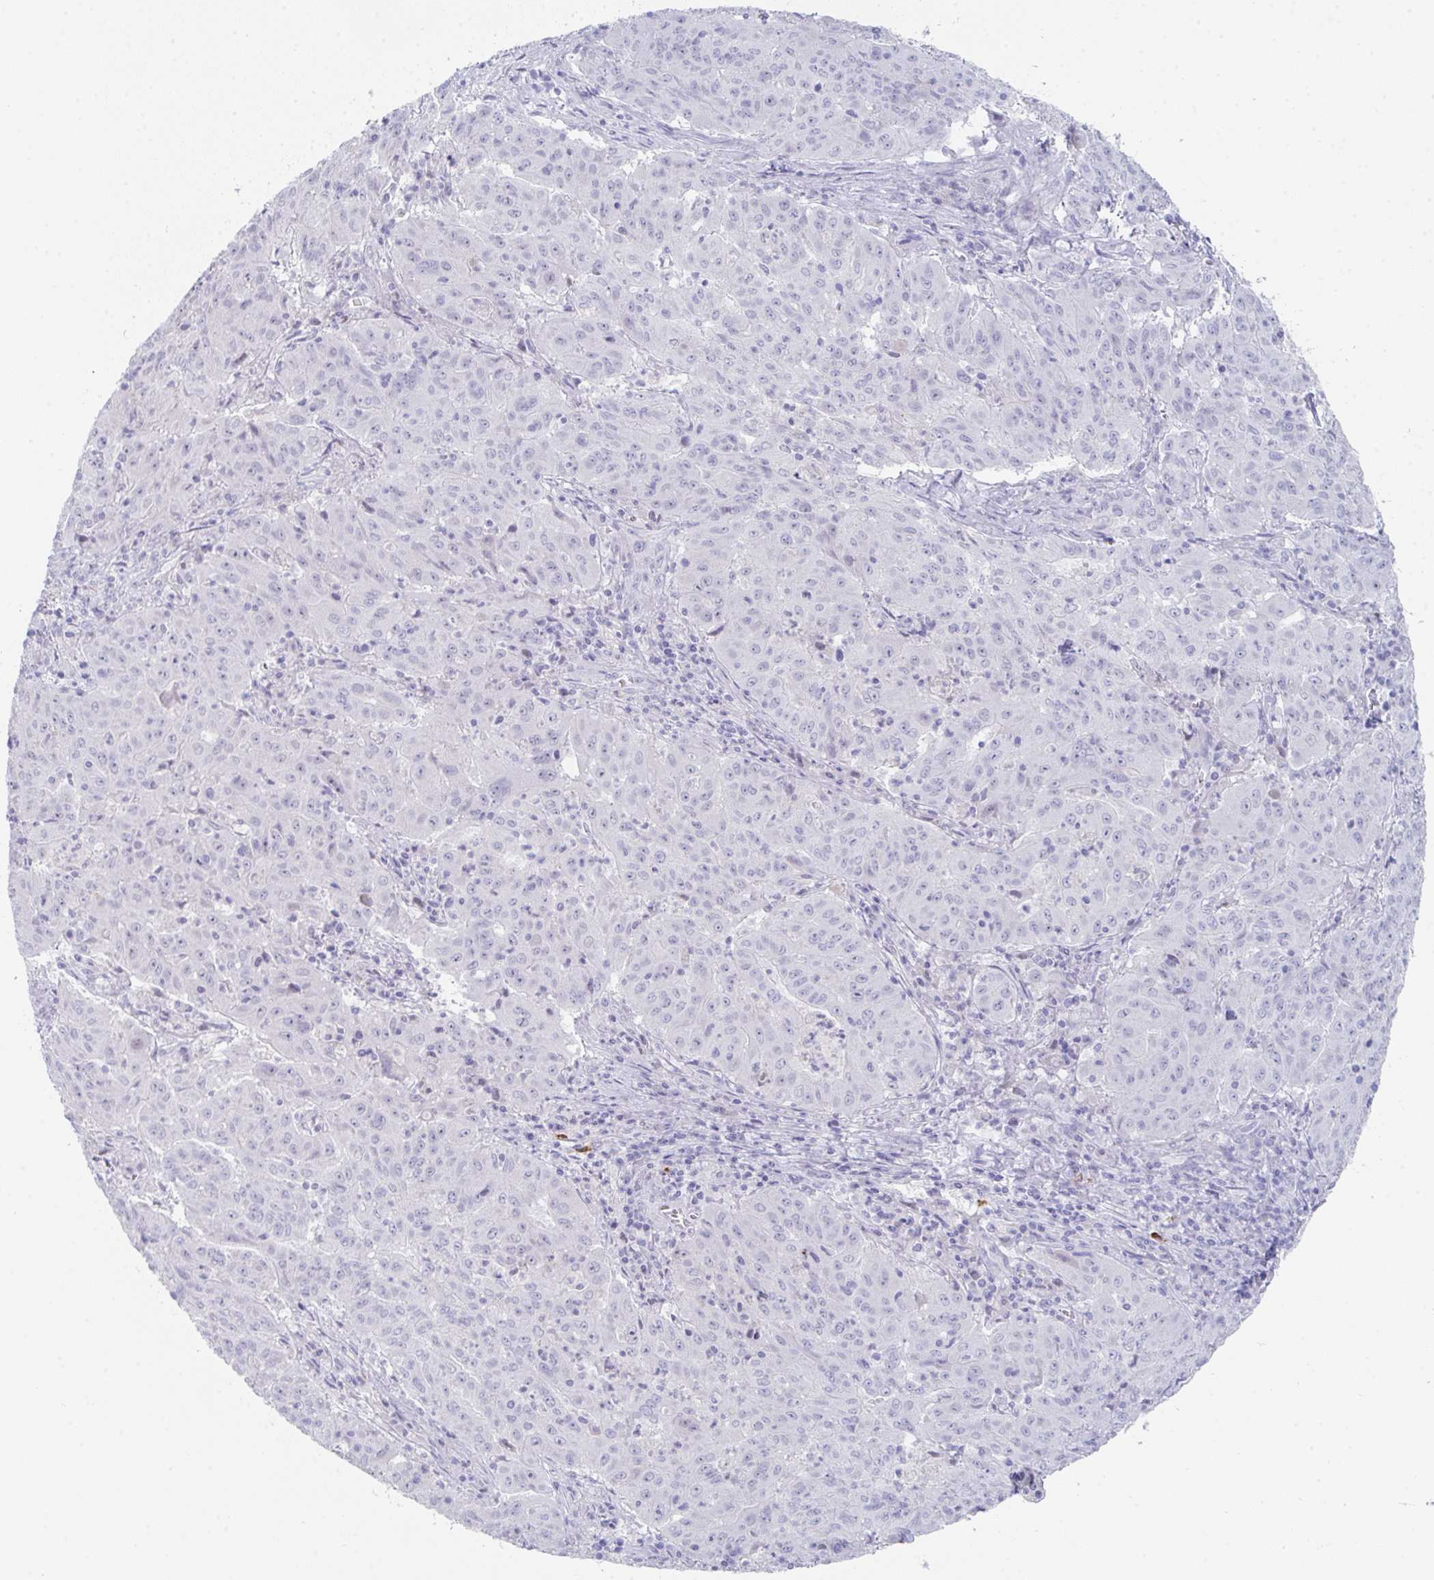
{"staining": {"intensity": "negative", "quantity": "none", "location": "none"}, "tissue": "pancreatic cancer", "cell_type": "Tumor cells", "image_type": "cancer", "snomed": [{"axis": "morphology", "description": "Adenocarcinoma, NOS"}, {"axis": "topography", "description": "Pancreas"}], "caption": "IHC image of adenocarcinoma (pancreatic) stained for a protein (brown), which shows no expression in tumor cells. Brightfield microscopy of IHC stained with DAB (3,3'-diaminobenzidine) (brown) and hematoxylin (blue), captured at high magnification.", "gene": "RUBCN", "patient": {"sex": "male", "age": 63}}